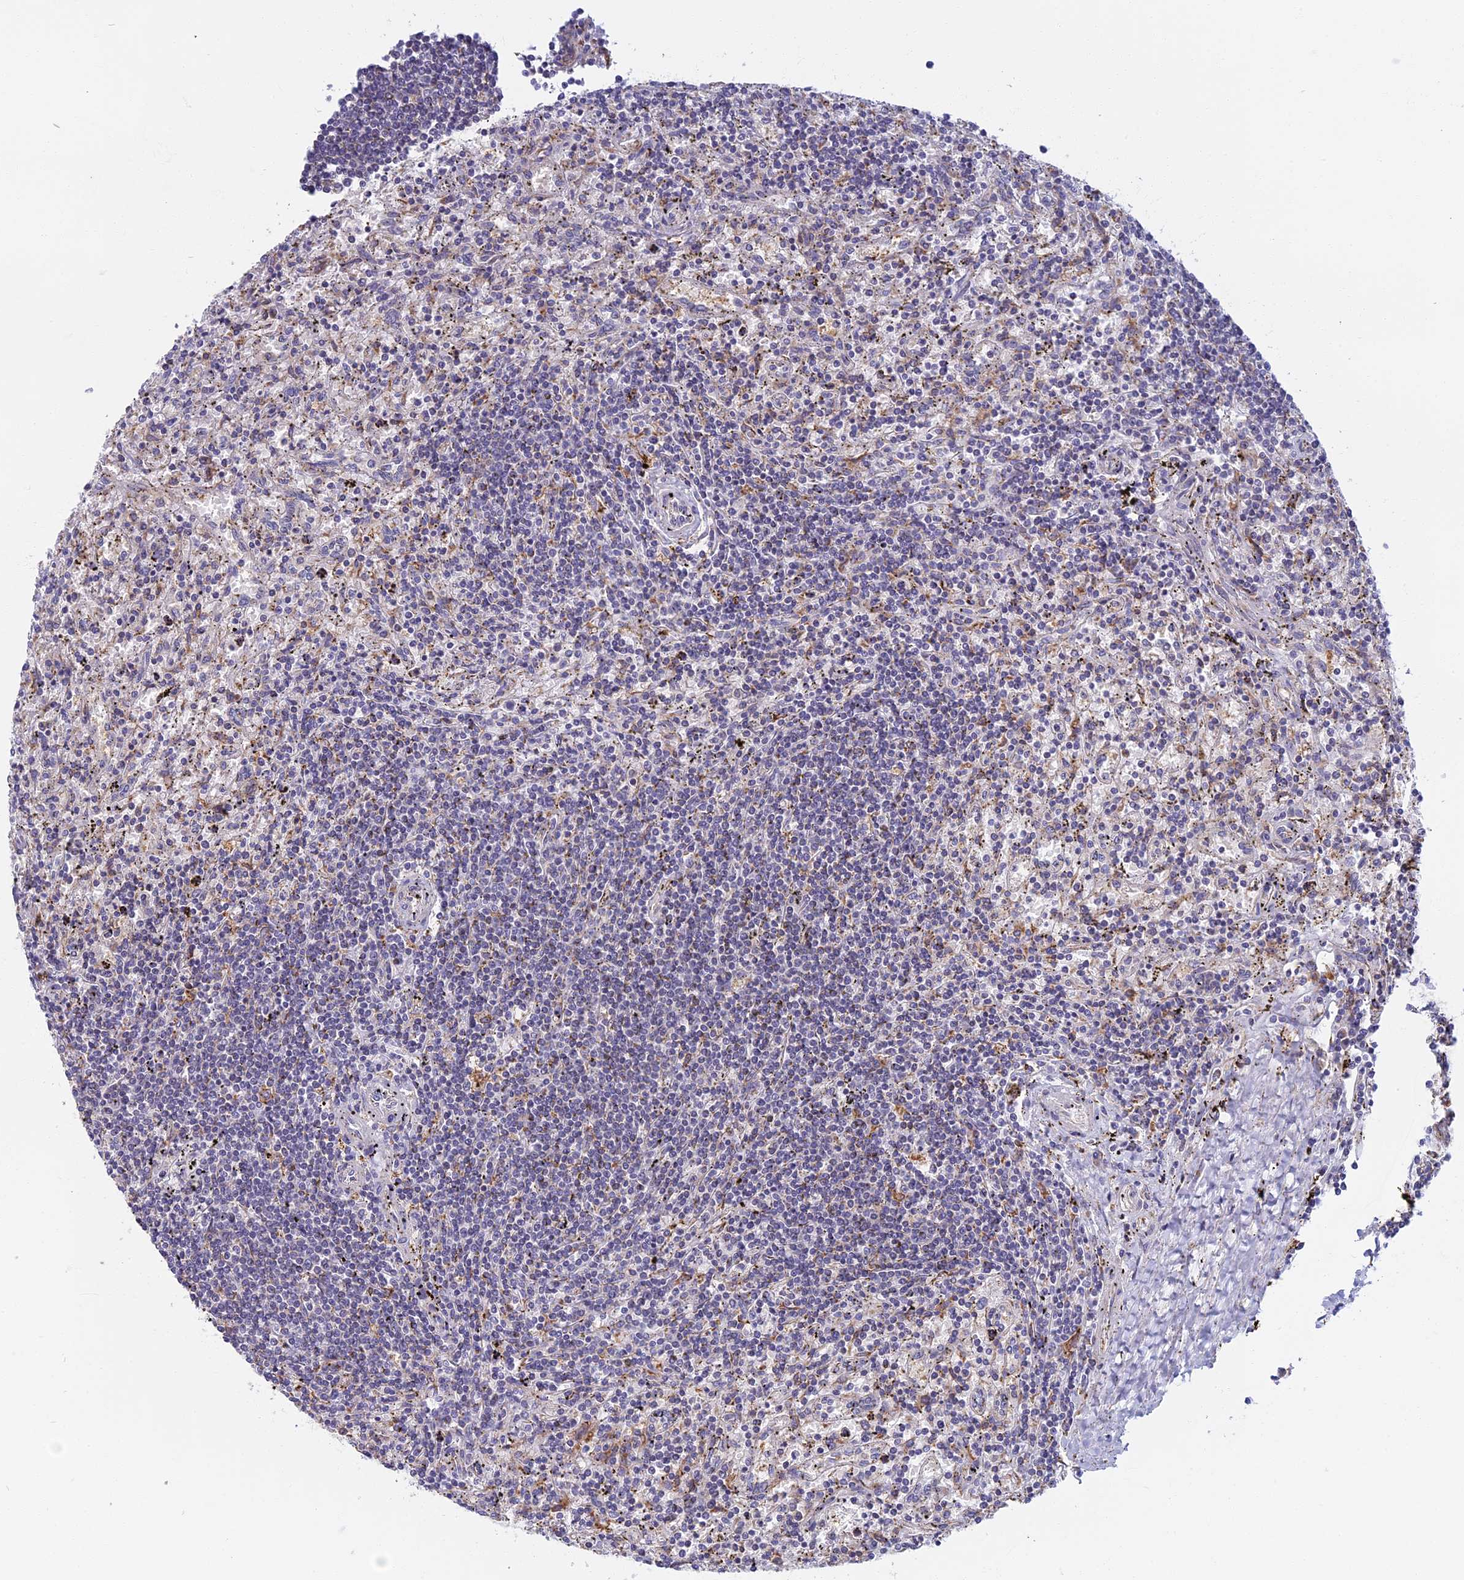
{"staining": {"intensity": "negative", "quantity": "none", "location": "none"}, "tissue": "lymphoma", "cell_type": "Tumor cells", "image_type": "cancer", "snomed": [{"axis": "morphology", "description": "Malignant lymphoma, non-Hodgkin's type, Low grade"}, {"axis": "topography", "description": "Spleen"}], "caption": "The histopathology image displays no significant staining in tumor cells of lymphoma.", "gene": "DDX51", "patient": {"sex": "male", "age": 76}}